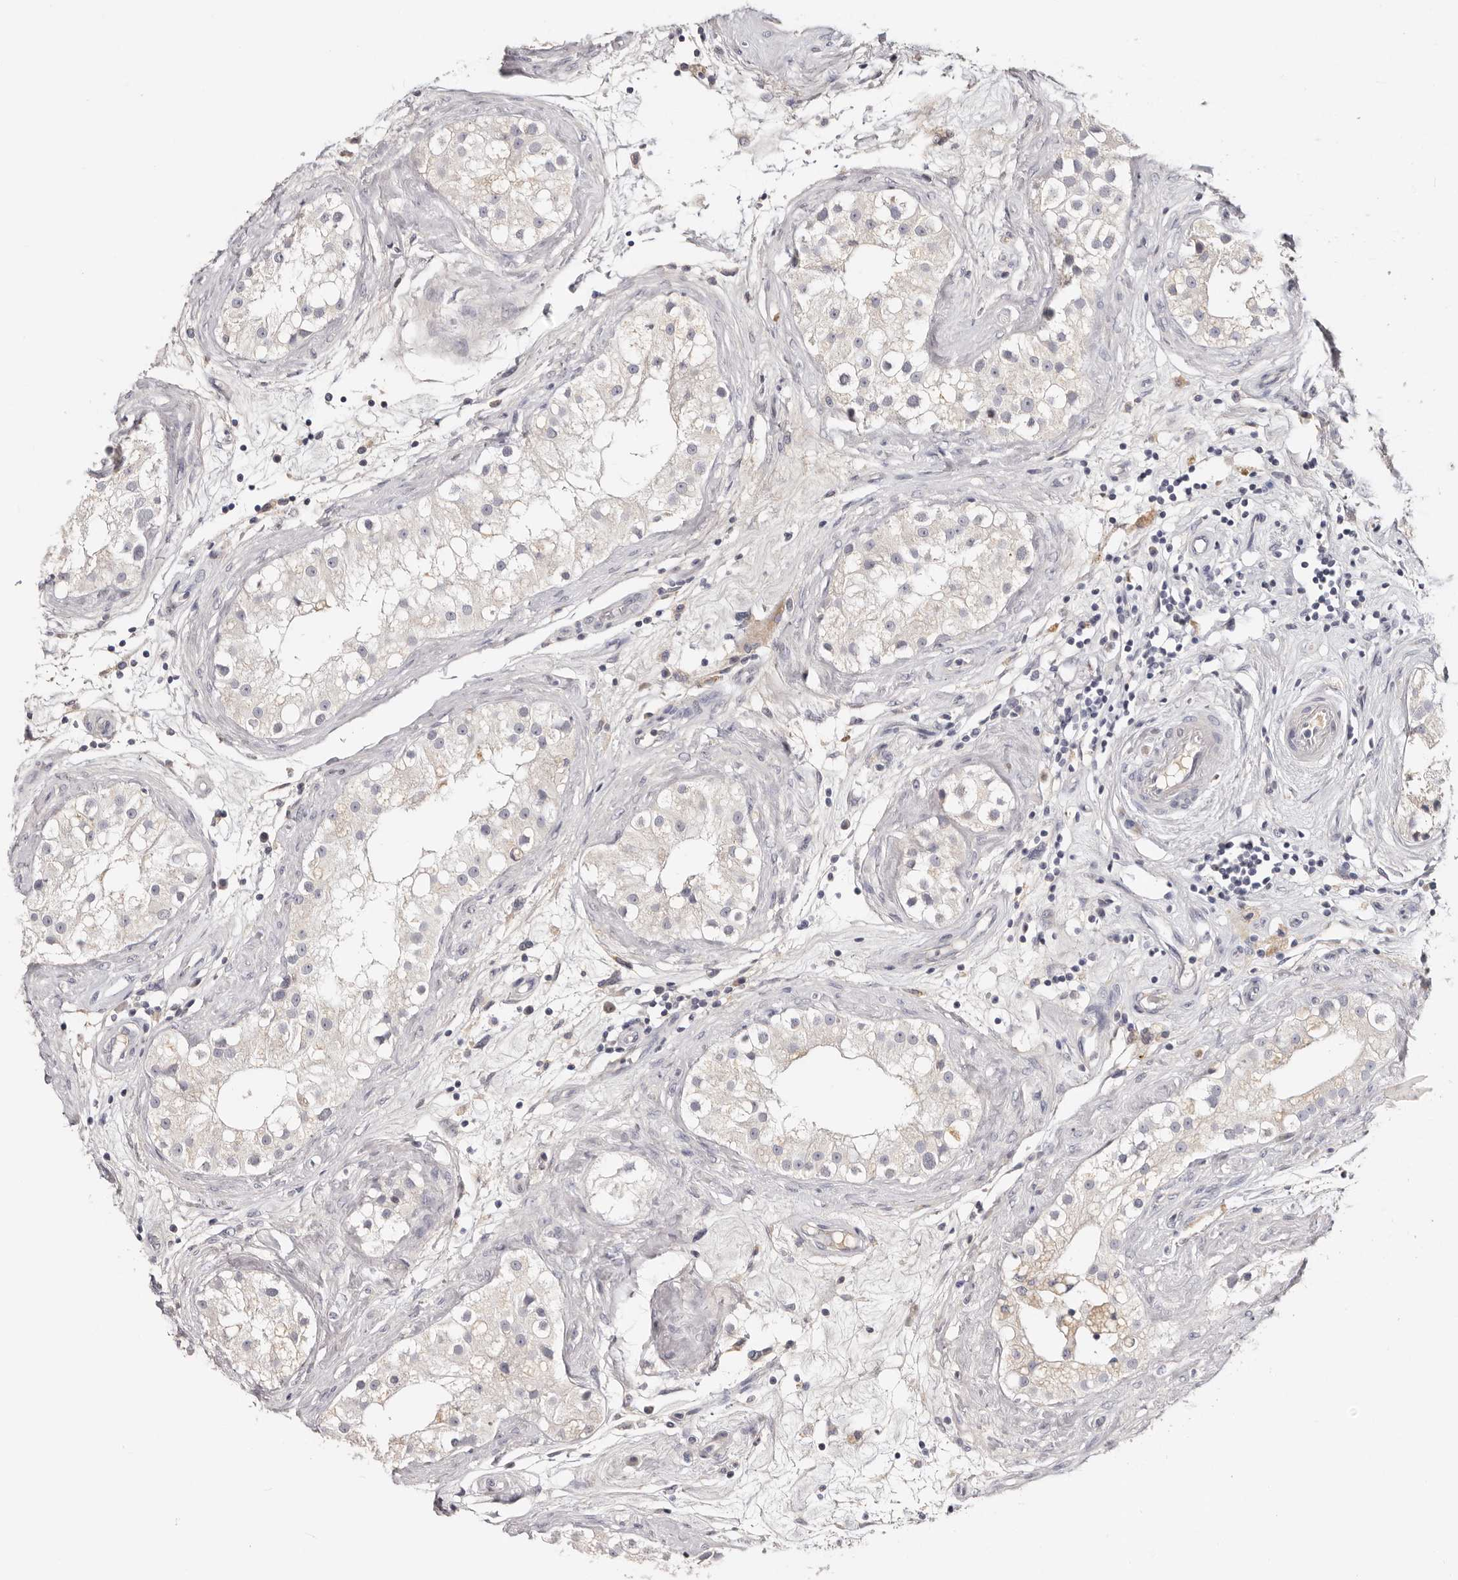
{"staining": {"intensity": "negative", "quantity": "none", "location": "none"}, "tissue": "testis", "cell_type": "Cells in seminiferous ducts", "image_type": "normal", "snomed": [{"axis": "morphology", "description": "Normal tissue, NOS"}, {"axis": "topography", "description": "Testis"}], "caption": "Testis stained for a protein using immunohistochemistry (IHC) displays no expression cells in seminiferous ducts.", "gene": "CCDC190", "patient": {"sex": "male", "age": 84}}